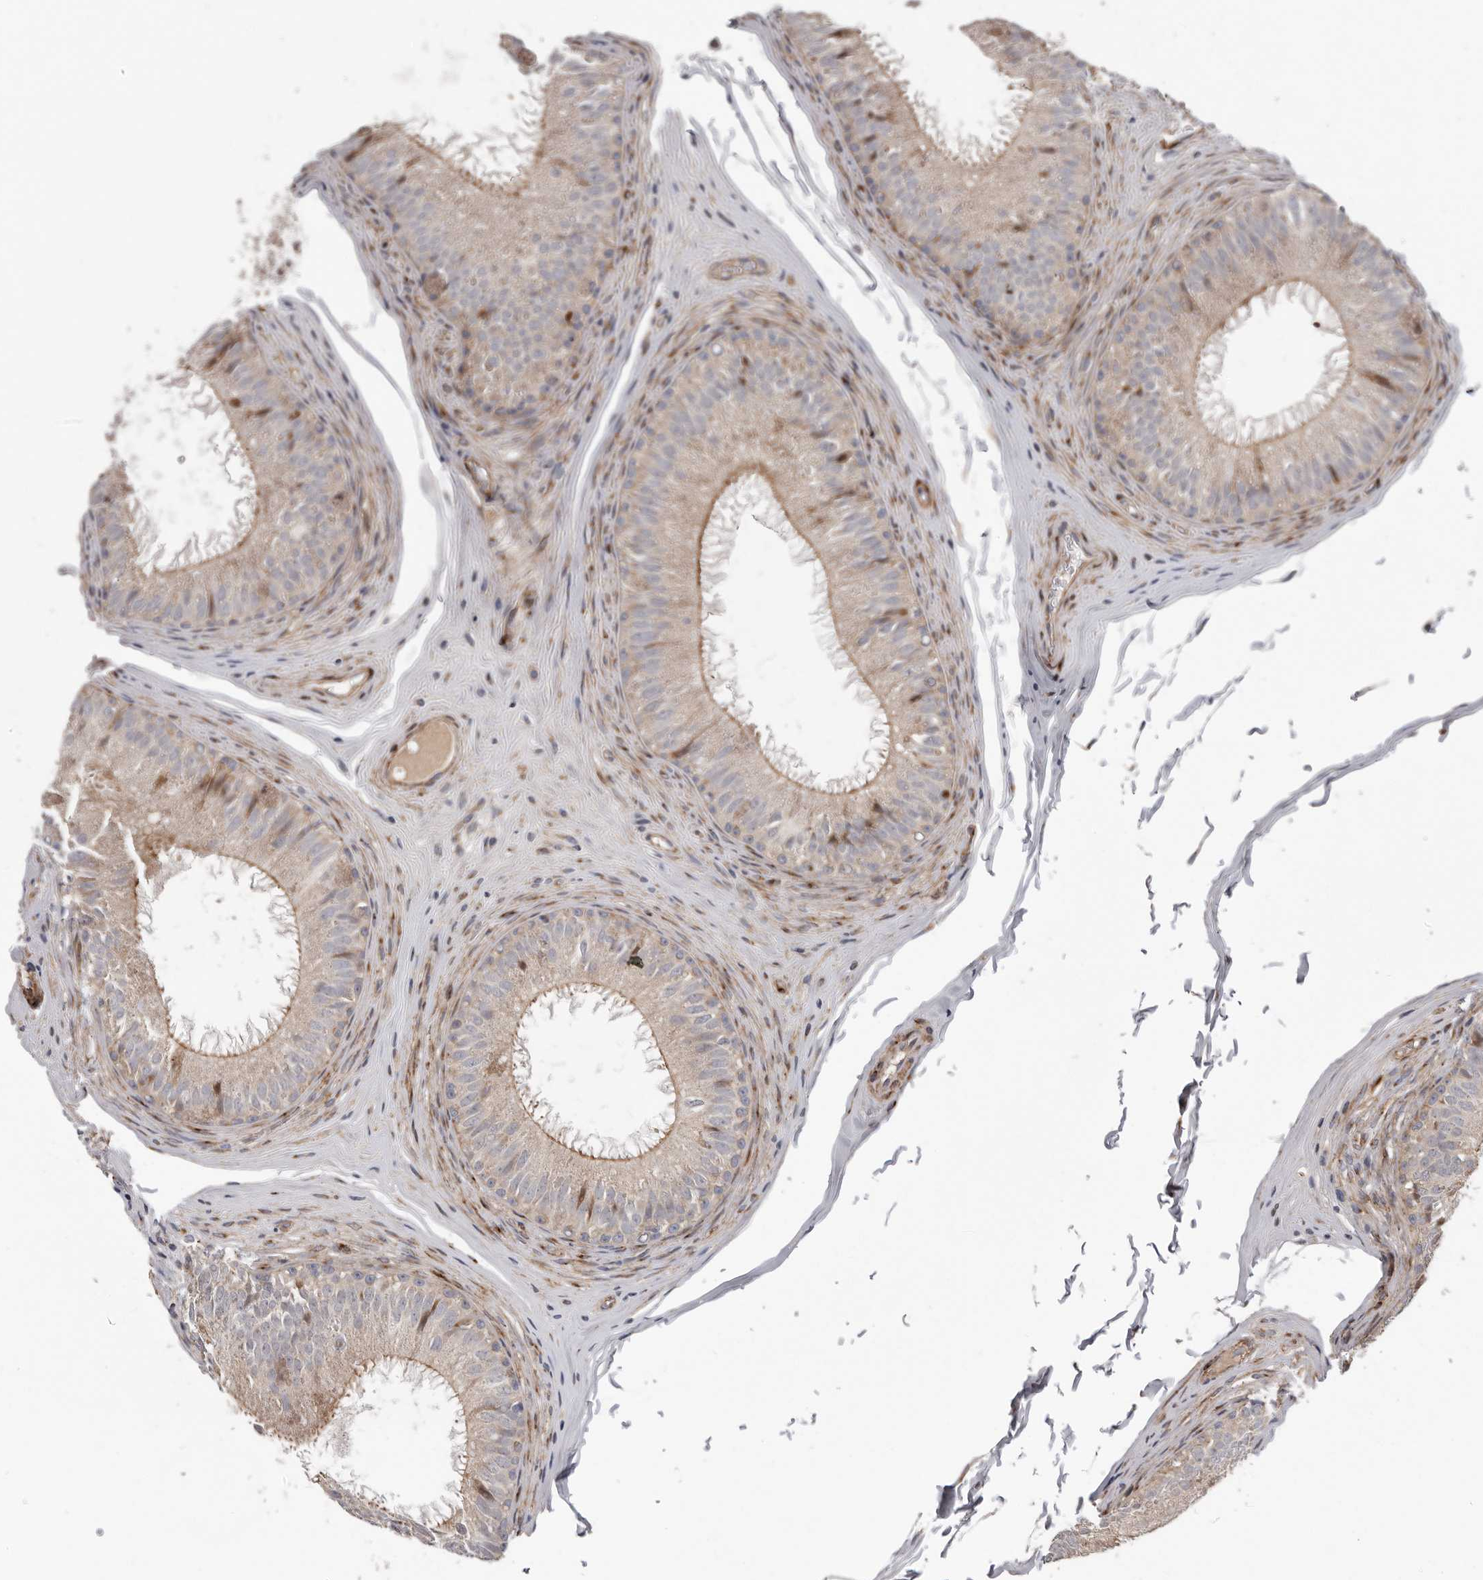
{"staining": {"intensity": "moderate", "quantity": "25%-75%", "location": "cytoplasmic/membranous"}, "tissue": "epididymis", "cell_type": "Glandular cells", "image_type": "normal", "snomed": [{"axis": "morphology", "description": "Normal tissue, NOS"}, {"axis": "topography", "description": "Epididymis"}], "caption": "Unremarkable epididymis reveals moderate cytoplasmic/membranous expression in about 25%-75% of glandular cells.", "gene": "ATXN3L", "patient": {"sex": "male", "age": 32}}